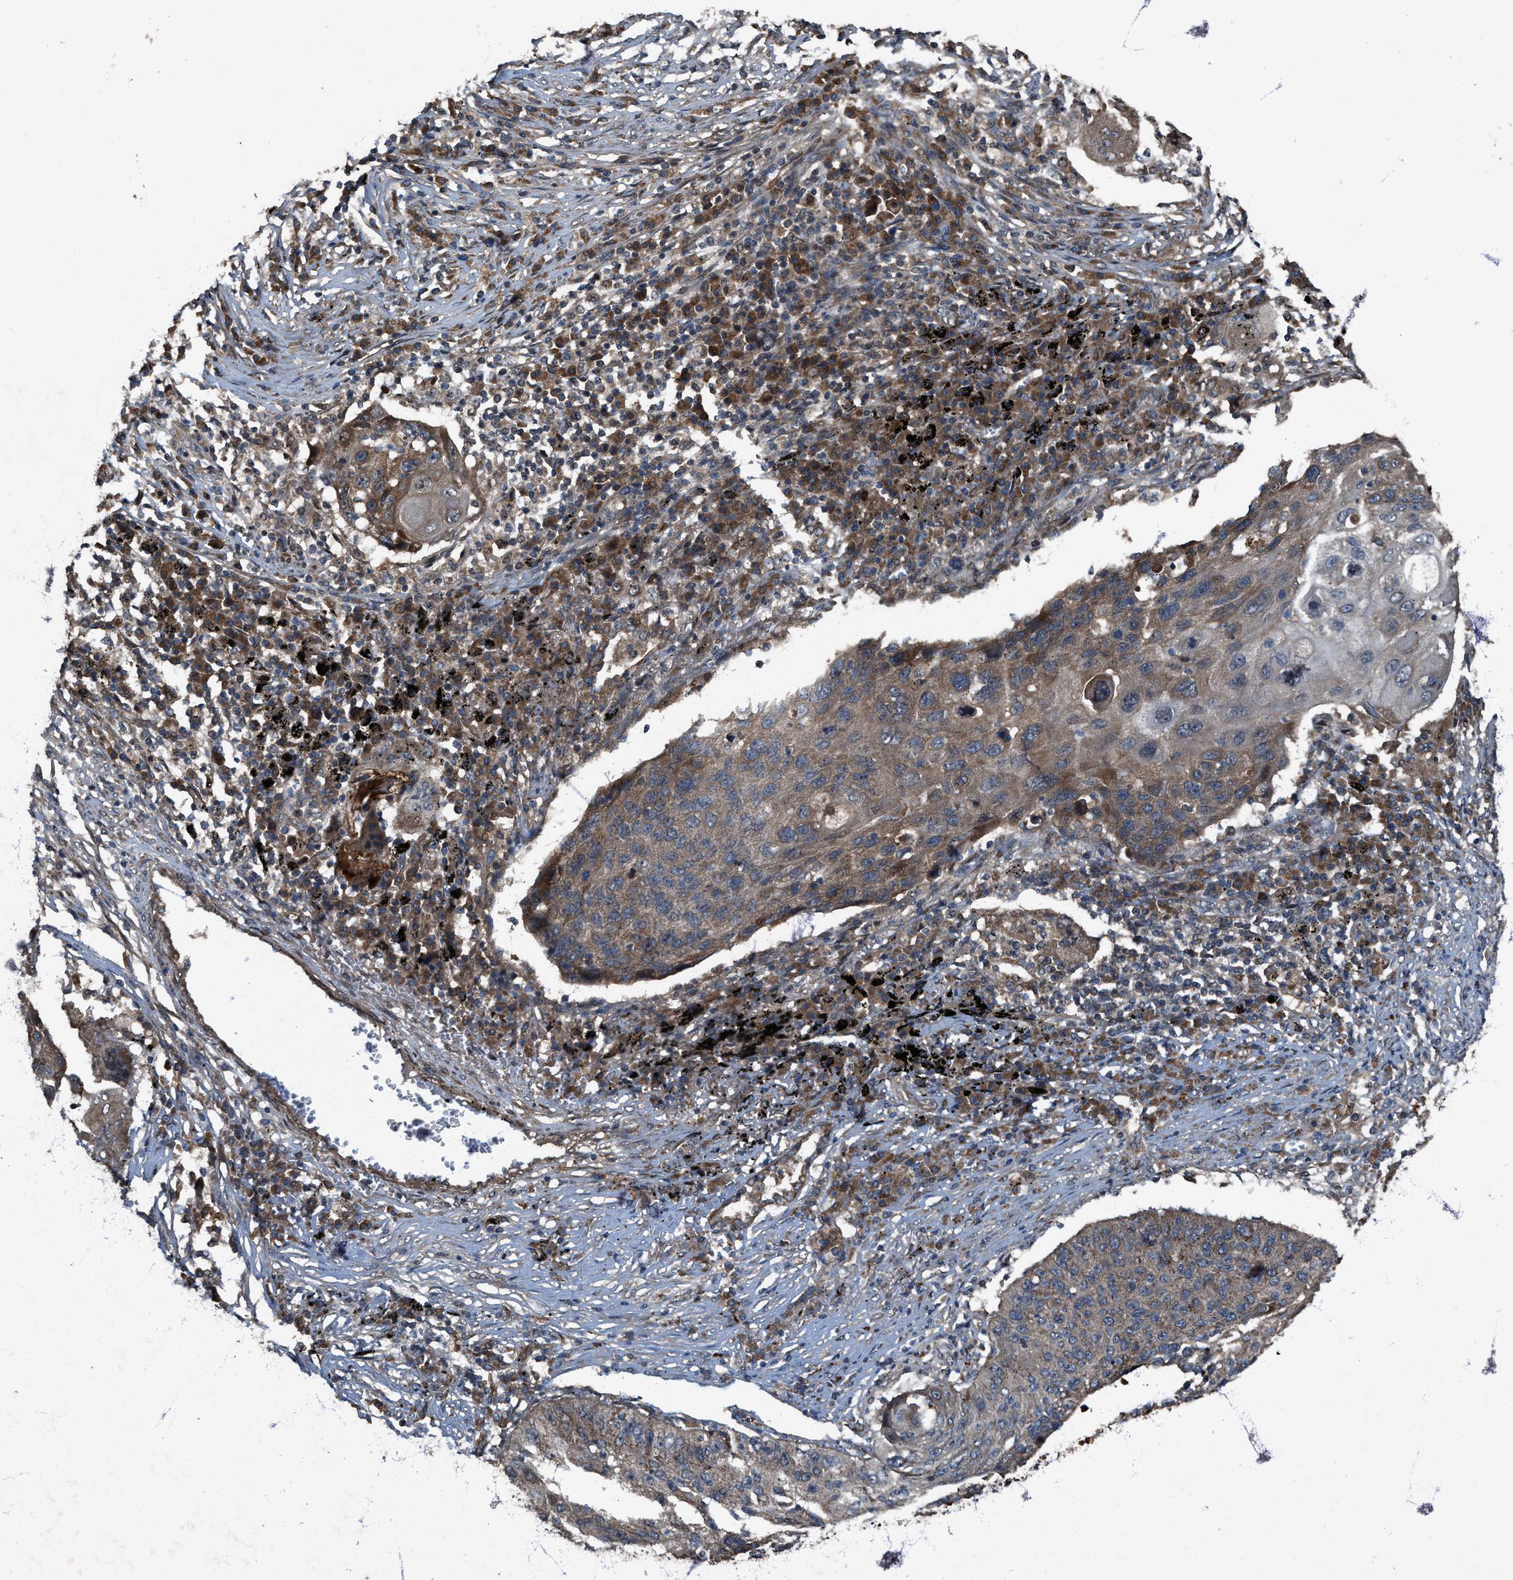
{"staining": {"intensity": "moderate", "quantity": "25%-75%", "location": "cytoplasmic/membranous"}, "tissue": "lung cancer", "cell_type": "Tumor cells", "image_type": "cancer", "snomed": [{"axis": "morphology", "description": "Squamous cell carcinoma, NOS"}, {"axis": "topography", "description": "Lung"}], "caption": "A medium amount of moderate cytoplasmic/membranous positivity is present in approximately 25%-75% of tumor cells in lung squamous cell carcinoma tissue.", "gene": "PDP2", "patient": {"sex": "female", "age": 63}}